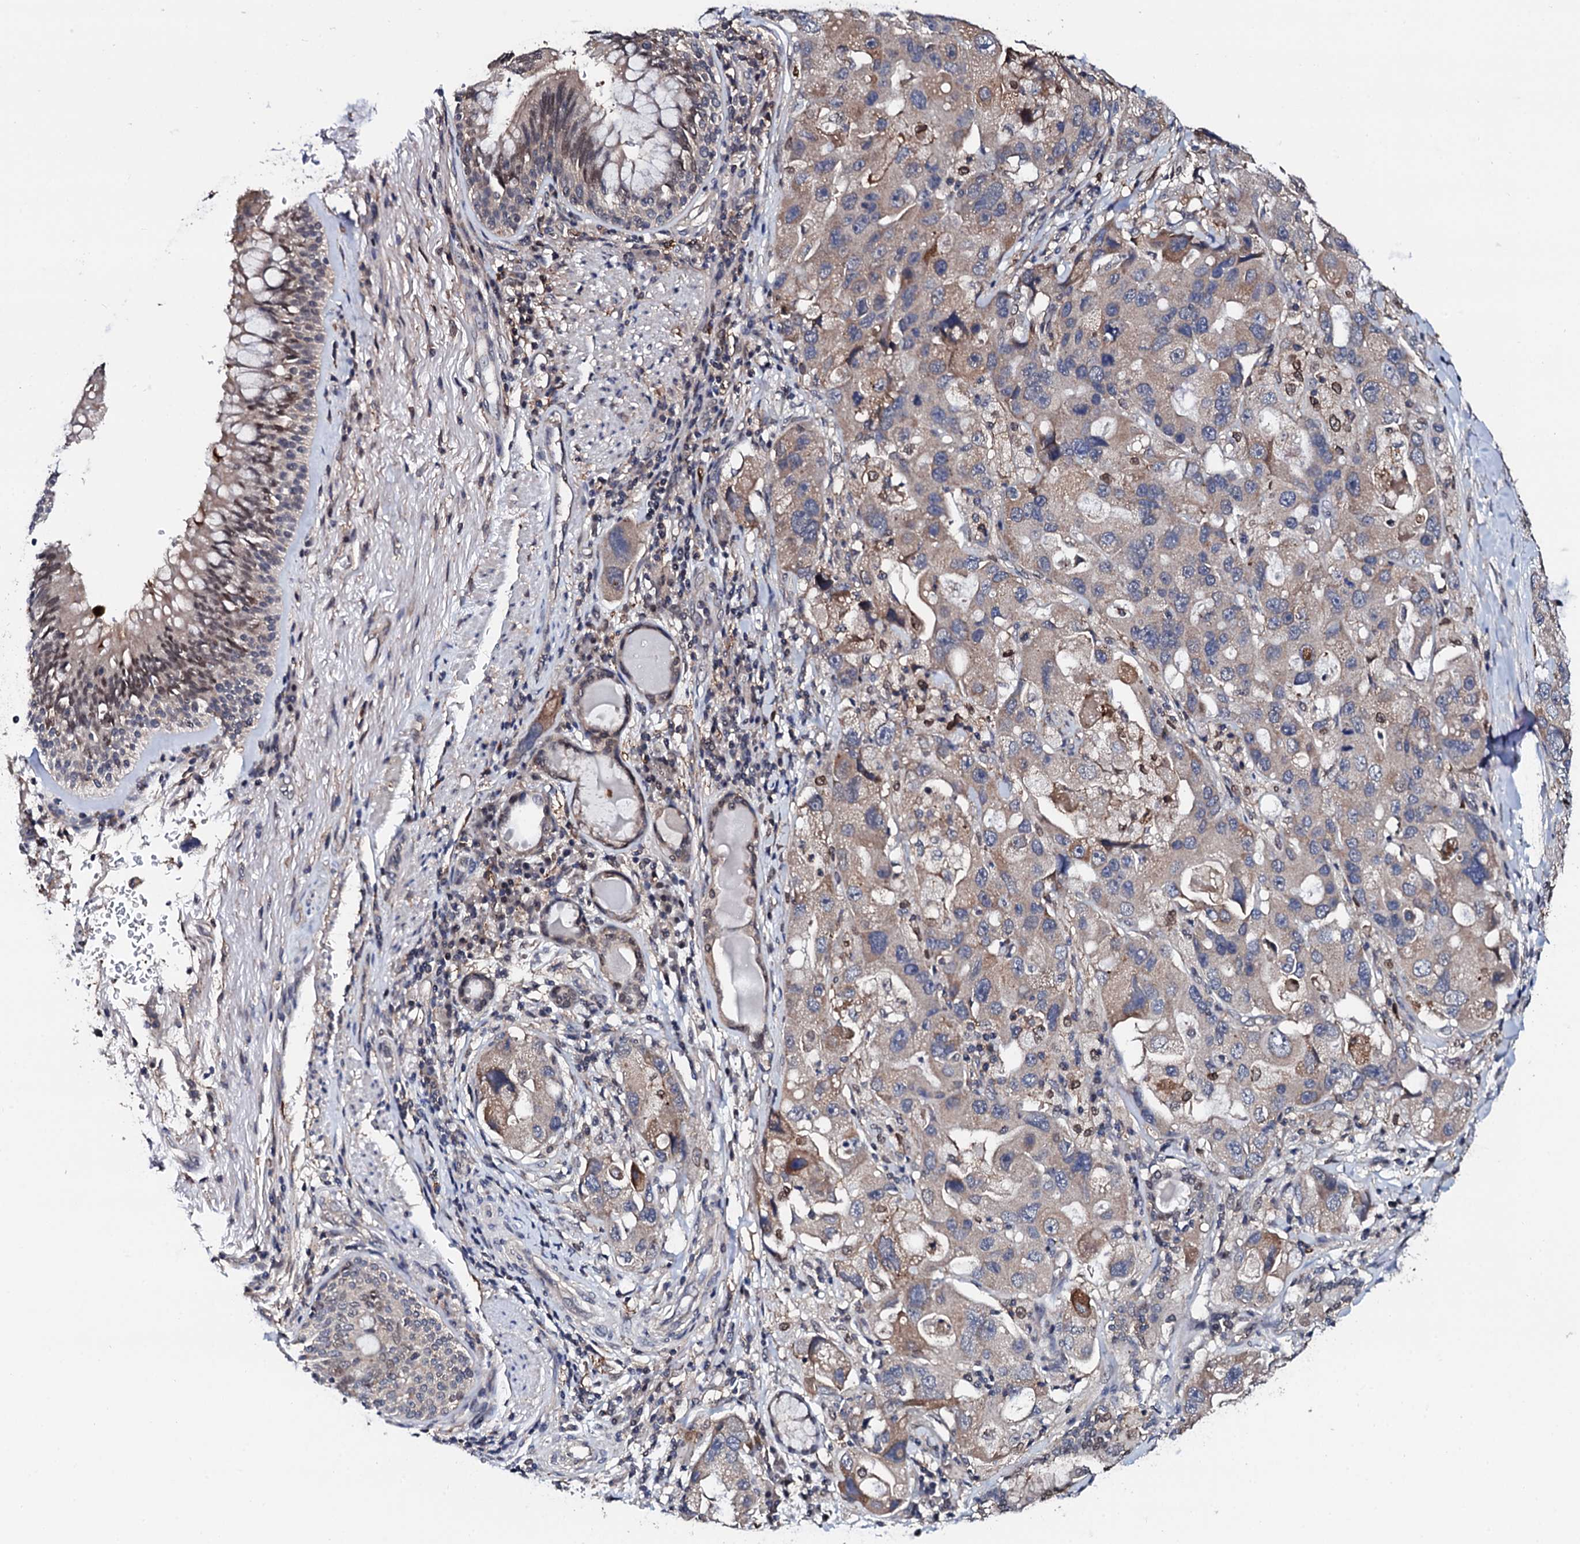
{"staining": {"intensity": "weak", "quantity": "<25%", "location": "cytoplasmic/membranous"}, "tissue": "lung cancer", "cell_type": "Tumor cells", "image_type": "cancer", "snomed": [{"axis": "morphology", "description": "Adenocarcinoma, NOS"}, {"axis": "topography", "description": "Lung"}], "caption": "This is an immunohistochemistry (IHC) micrograph of lung cancer (adenocarcinoma). There is no staining in tumor cells.", "gene": "EDC3", "patient": {"sex": "female", "age": 54}}